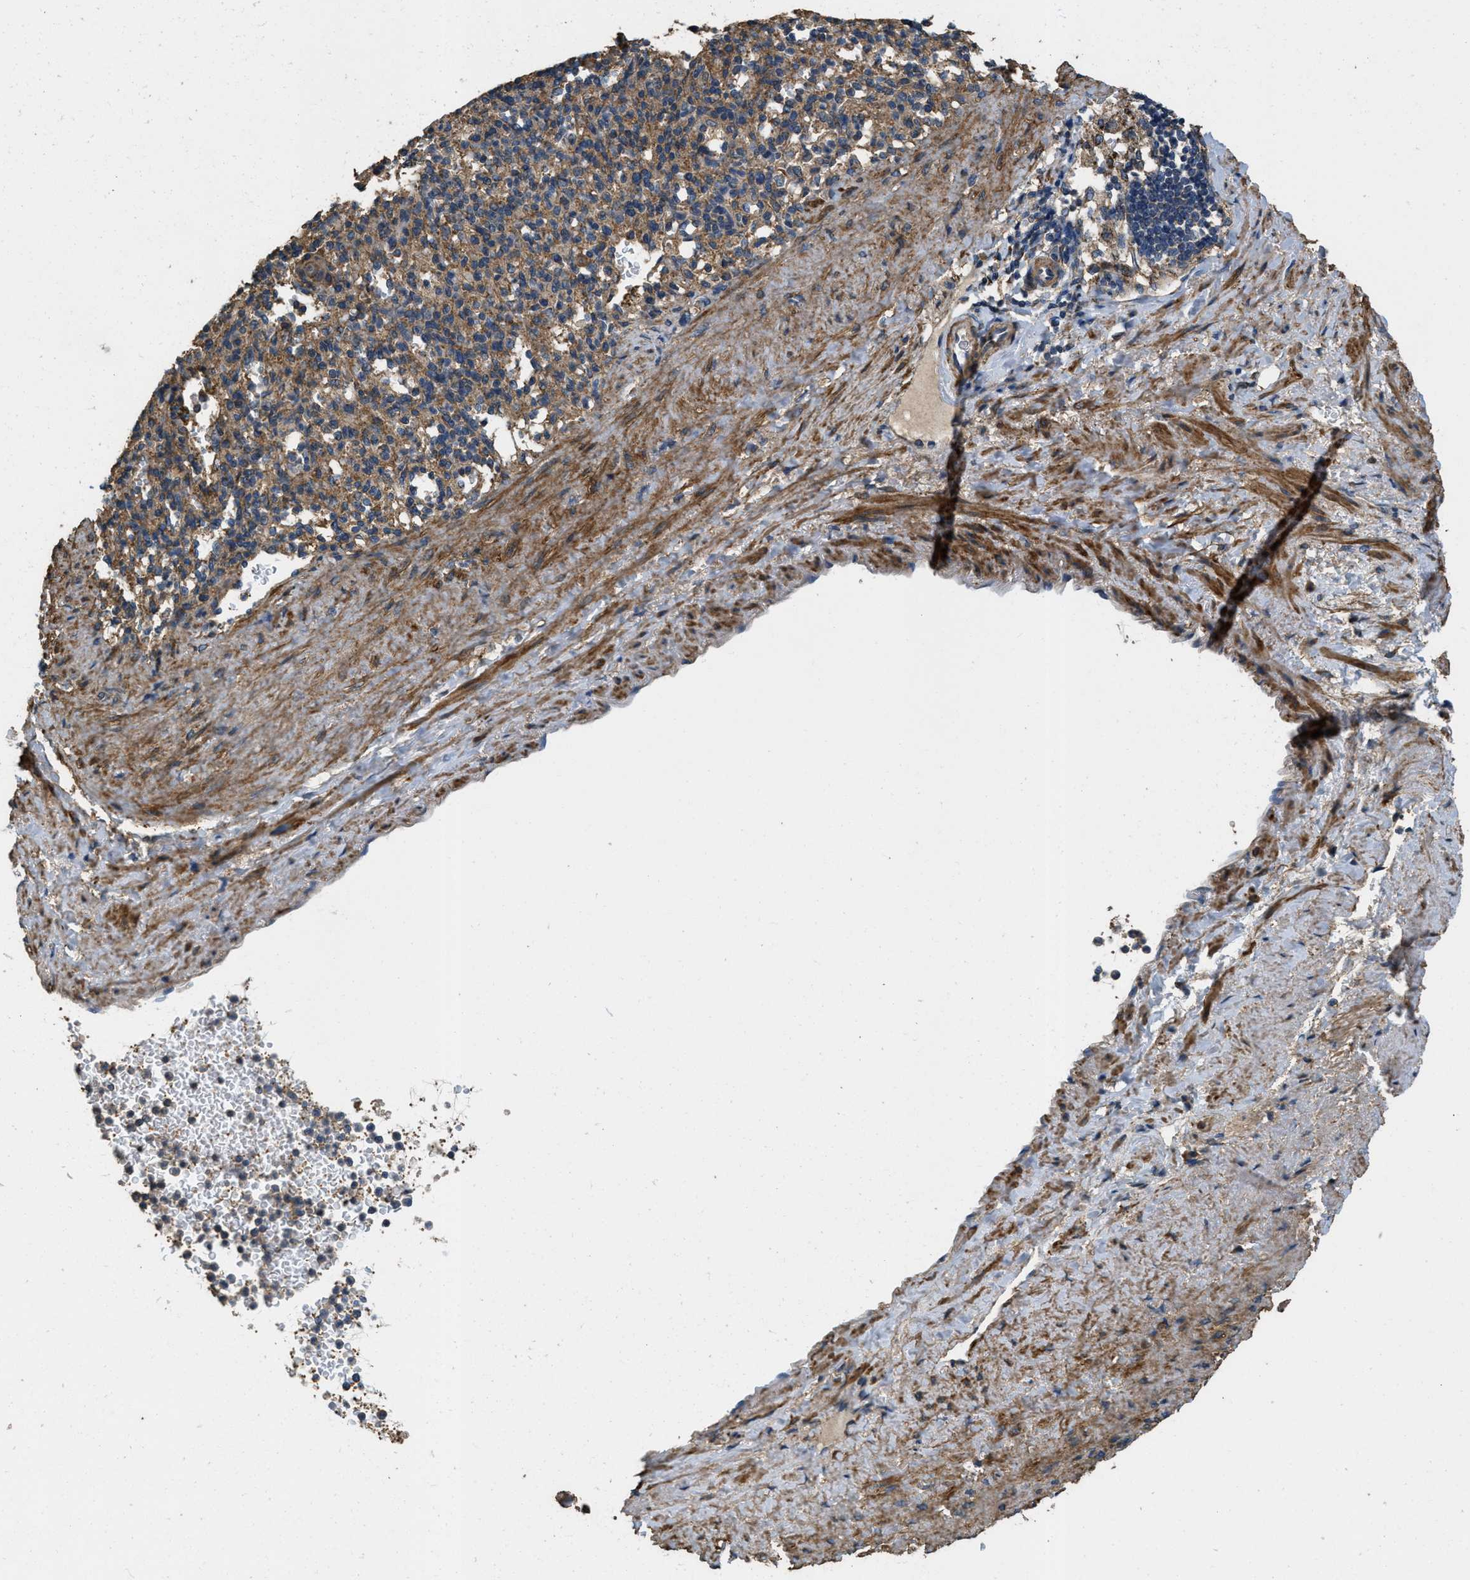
{"staining": {"intensity": "moderate", "quantity": "25%-75%", "location": "cytoplasmic/membranous"}, "tissue": "spleen", "cell_type": "Cells in red pulp", "image_type": "normal", "snomed": [{"axis": "morphology", "description": "Normal tissue, NOS"}, {"axis": "topography", "description": "Spleen"}], "caption": "Immunohistochemical staining of benign human spleen exhibits medium levels of moderate cytoplasmic/membranous expression in about 25%-75% of cells in red pulp. (DAB IHC with brightfield microscopy, high magnification).", "gene": "THBS2", "patient": {"sex": "female", "age": 74}}